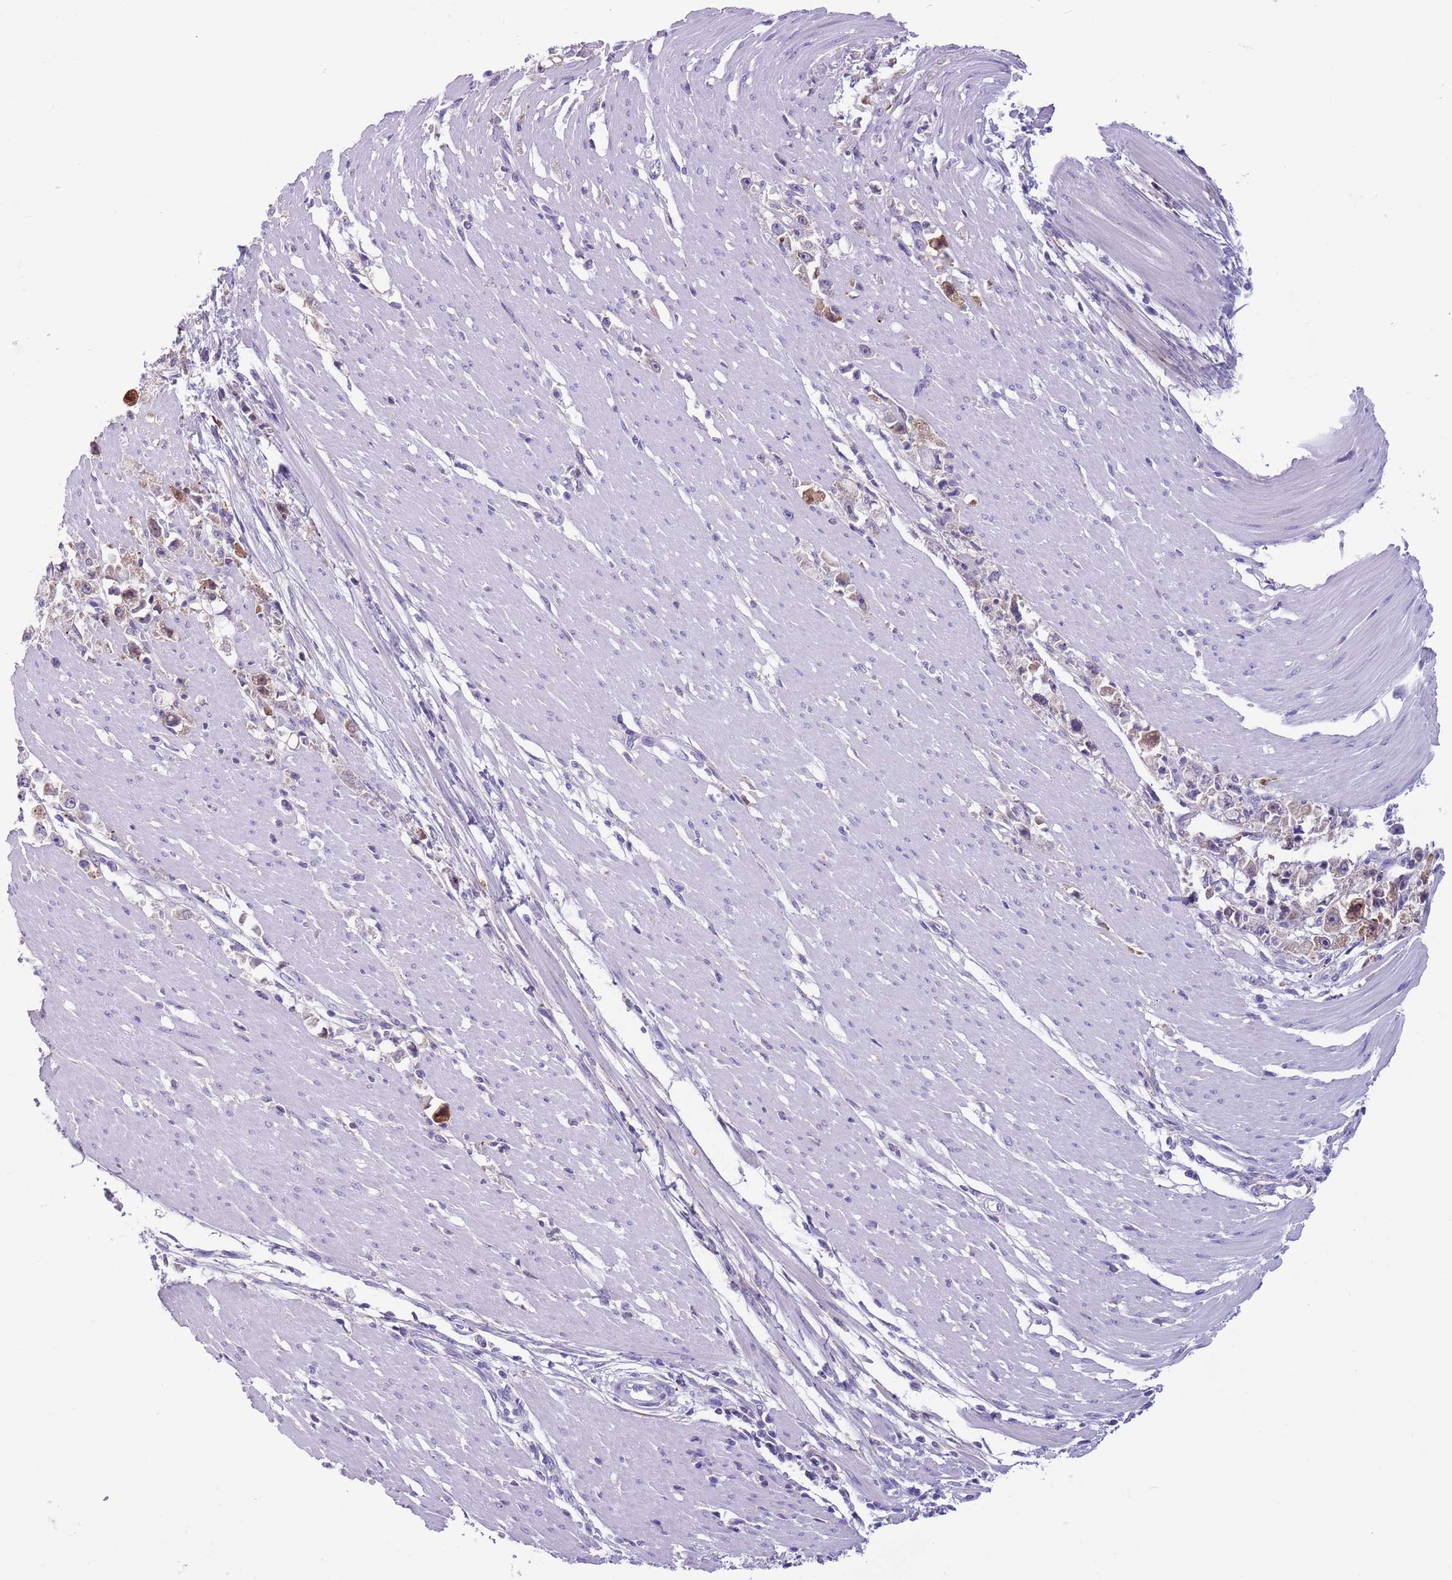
{"staining": {"intensity": "moderate", "quantity": "<25%", "location": "cytoplasmic/membranous,nuclear"}, "tissue": "stomach cancer", "cell_type": "Tumor cells", "image_type": "cancer", "snomed": [{"axis": "morphology", "description": "Adenocarcinoma, NOS"}, {"axis": "topography", "description": "Stomach"}], "caption": "Protein expression analysis of human stomach adenocarcinoma reveals moderate cytoplasmic/membranous and nuclear staining in about <25% of tumor cells.", "gene": "PFKFB2", "patient": {"sex": "female", "age": 59}}